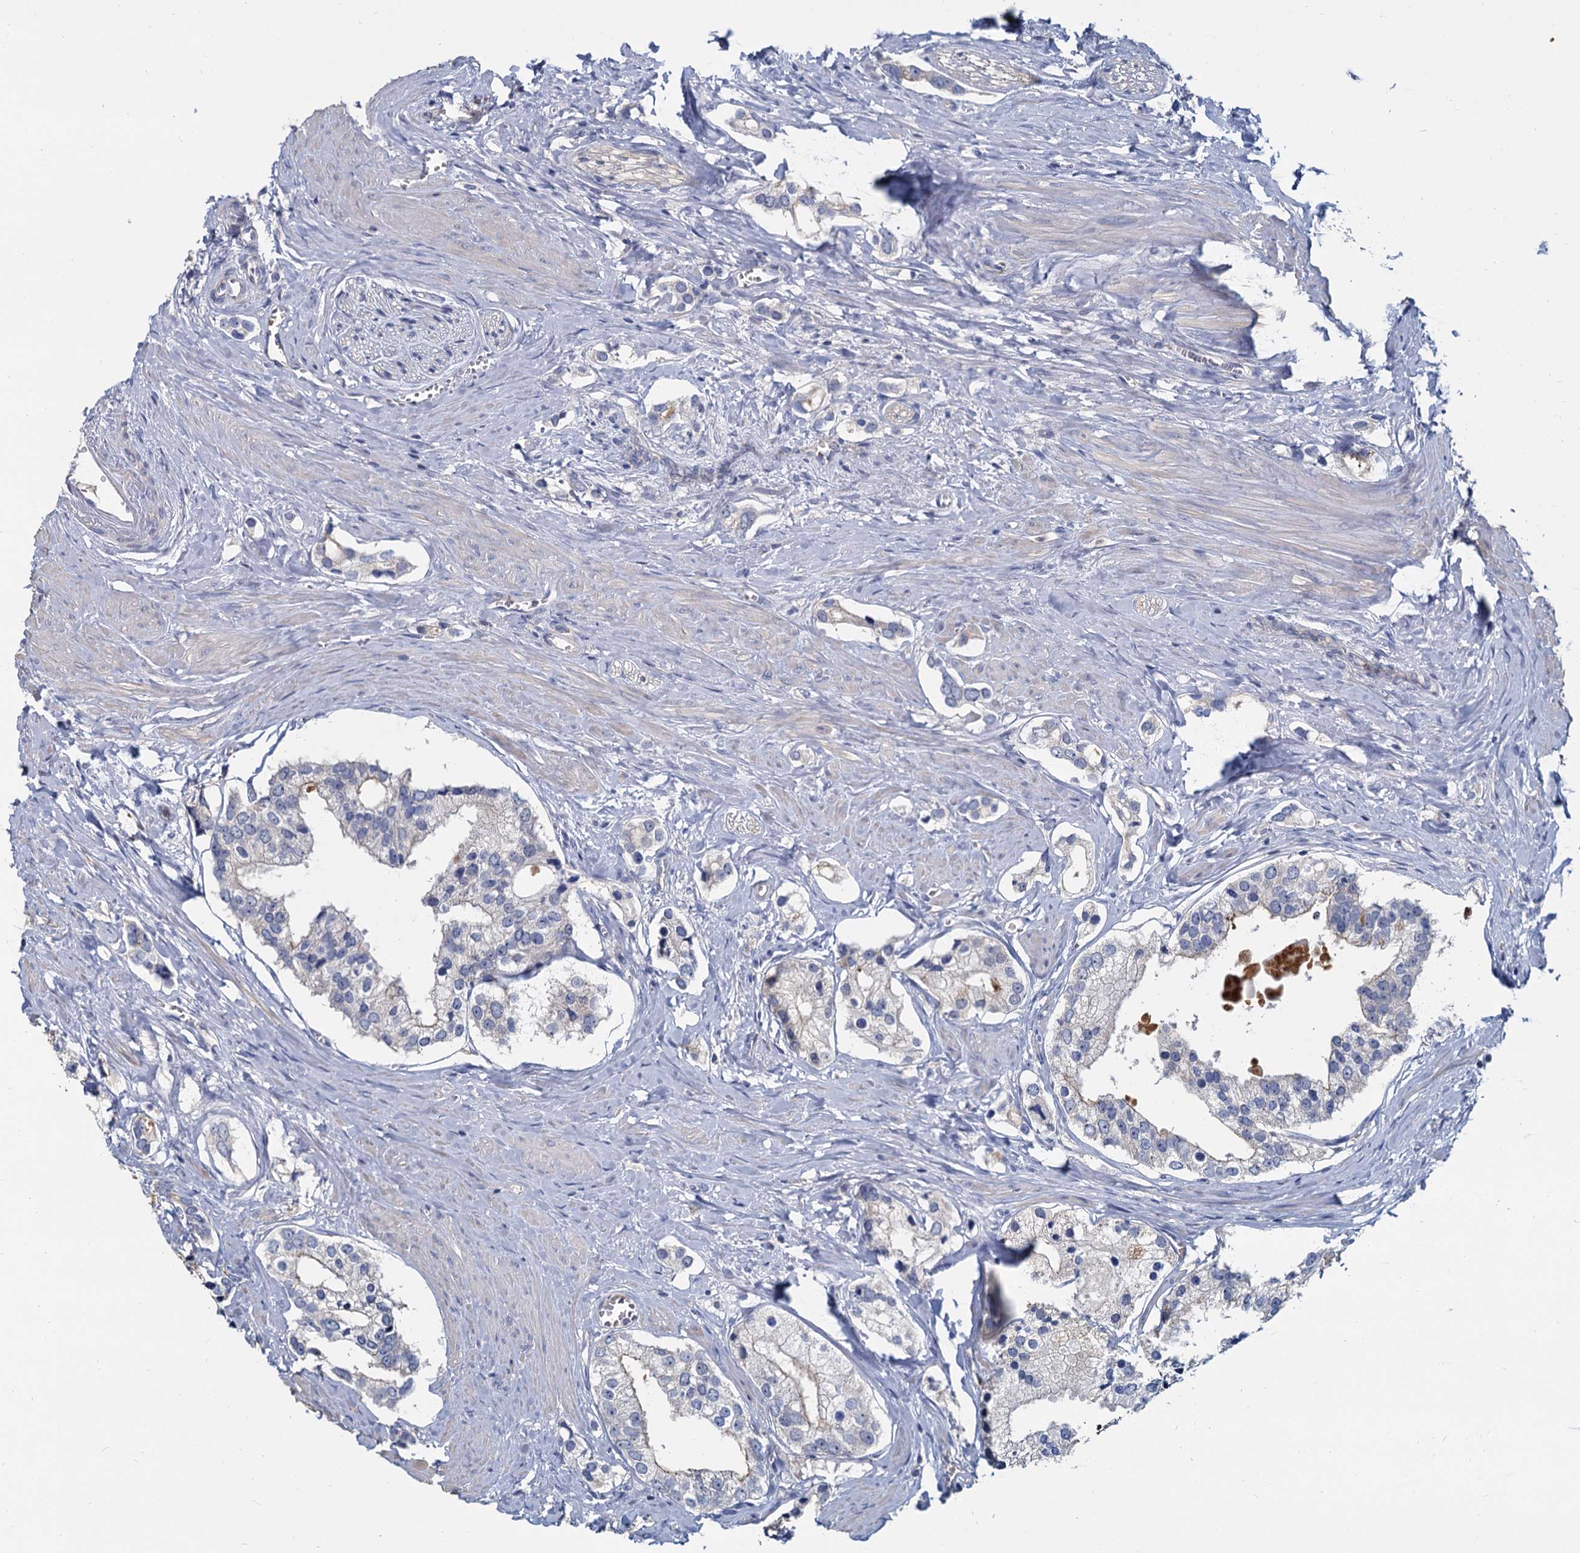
{"staining": {"intensity": "negative", "quantity": "none", "location": "none"}, "tissue": "prostate cancer", "cell_type": "Tumor cells", "image_type": "cancer", "snomed": [{"axis": "morphology", "description": "Adenocarcinoma, High grade"}, {"axis": "topography", "description": "Prostate"}], "caption": "Immunohistochemical staining of human prostate cancer displays no significant expression in tumor cells.", "gene": "ACSM3", "patient": {"sex": "male", "age": 66}}